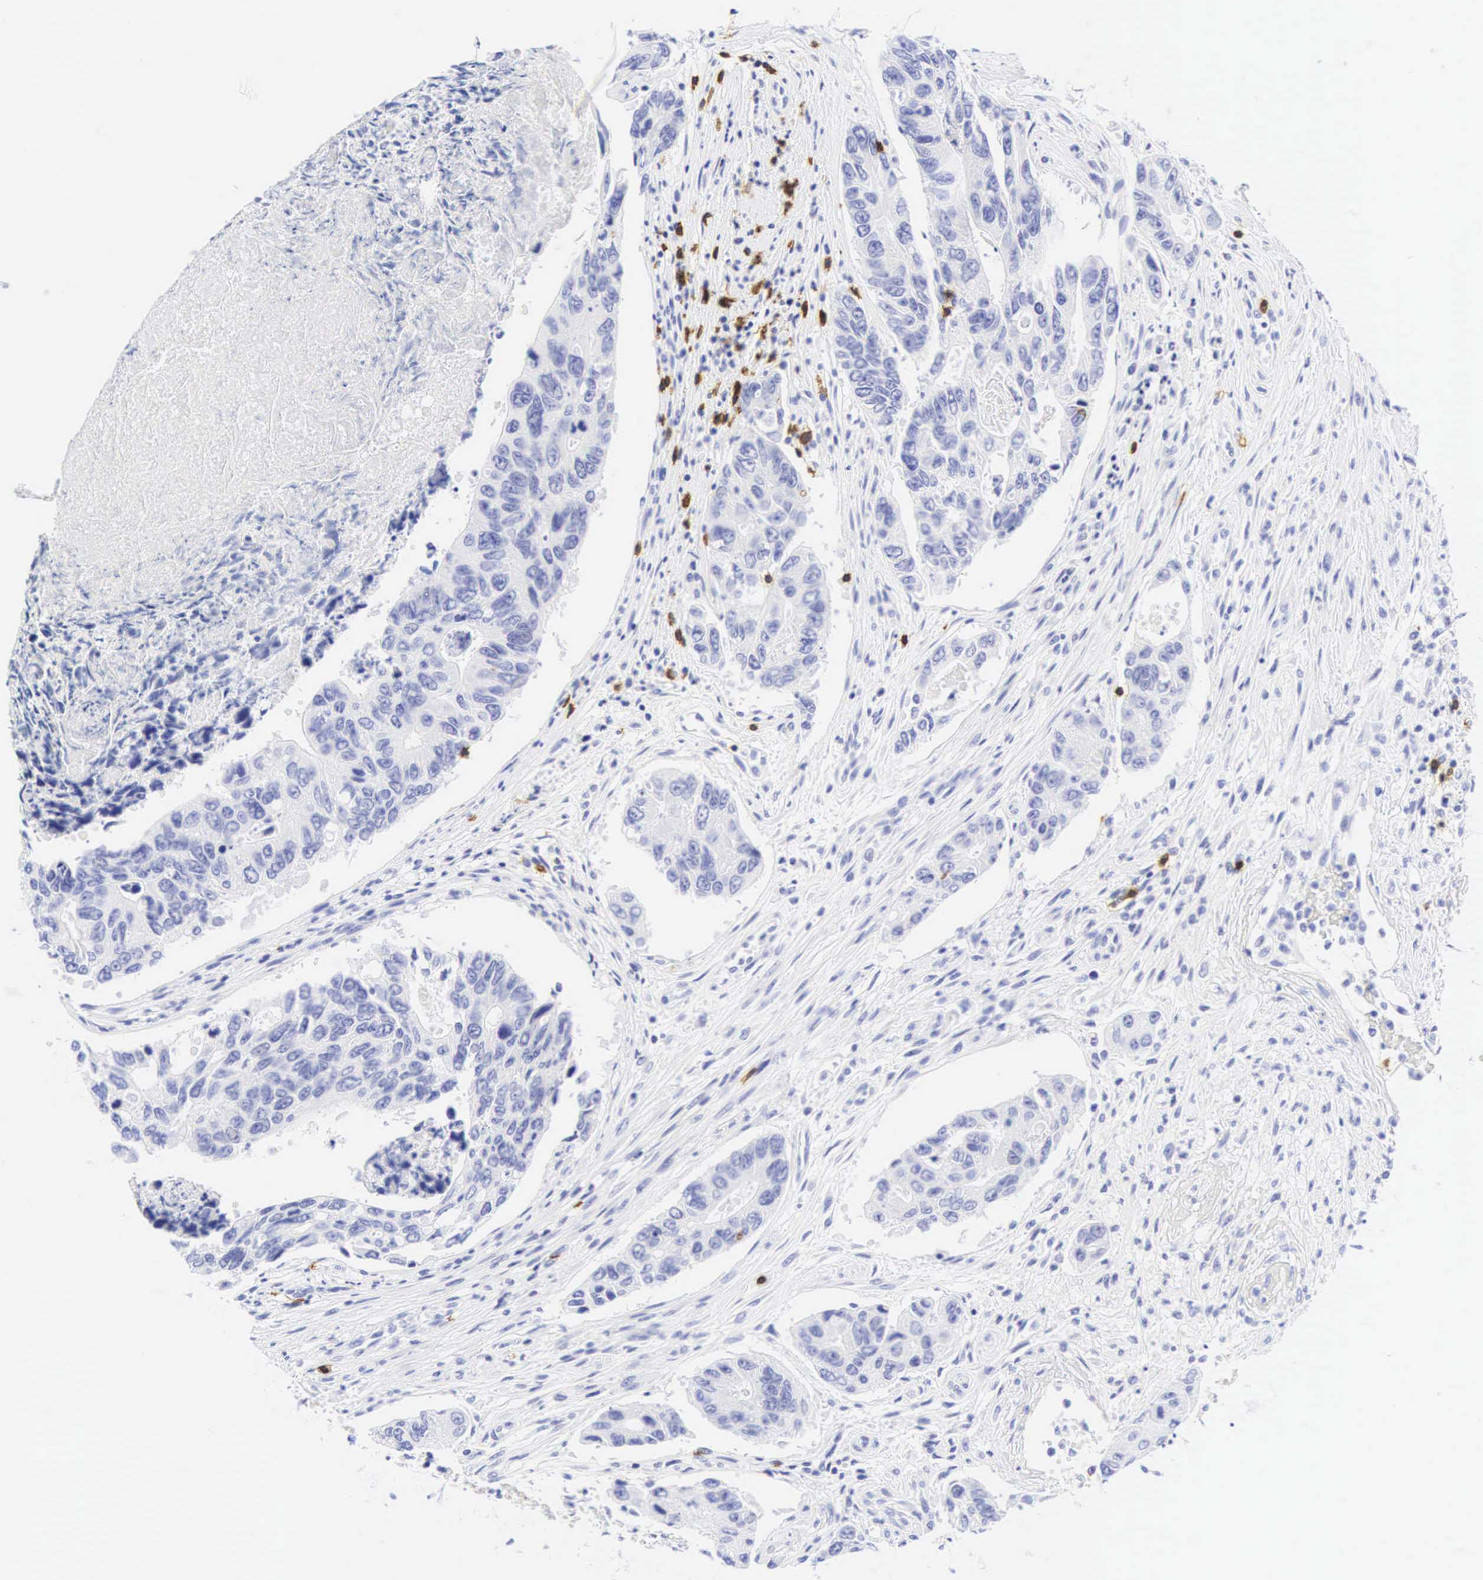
{"staining": {"intensity": "negative", "quantity": "none", "location": "none"}, "tissue": "colorectal cancer", "cell_type": "Tumor cells", "image_type": "cancer", "snomed": [{"axis": "morphology", "description": "Adenocarcinoma, NOS"}, {"axis": "topography", "description": "Colon"}], "caption": "A histopathology image of colorectal cancer (adenocarcinoma) stained for a protein reveals no brown staining in tumor cells. The staining is performed using DAB (3,3'-diaminobenzidine) brown chromogen with nuclei counter-stained in using hematoxylin.", "gene": "CD8A", "patient": {"sex": "female", "age": 86}}